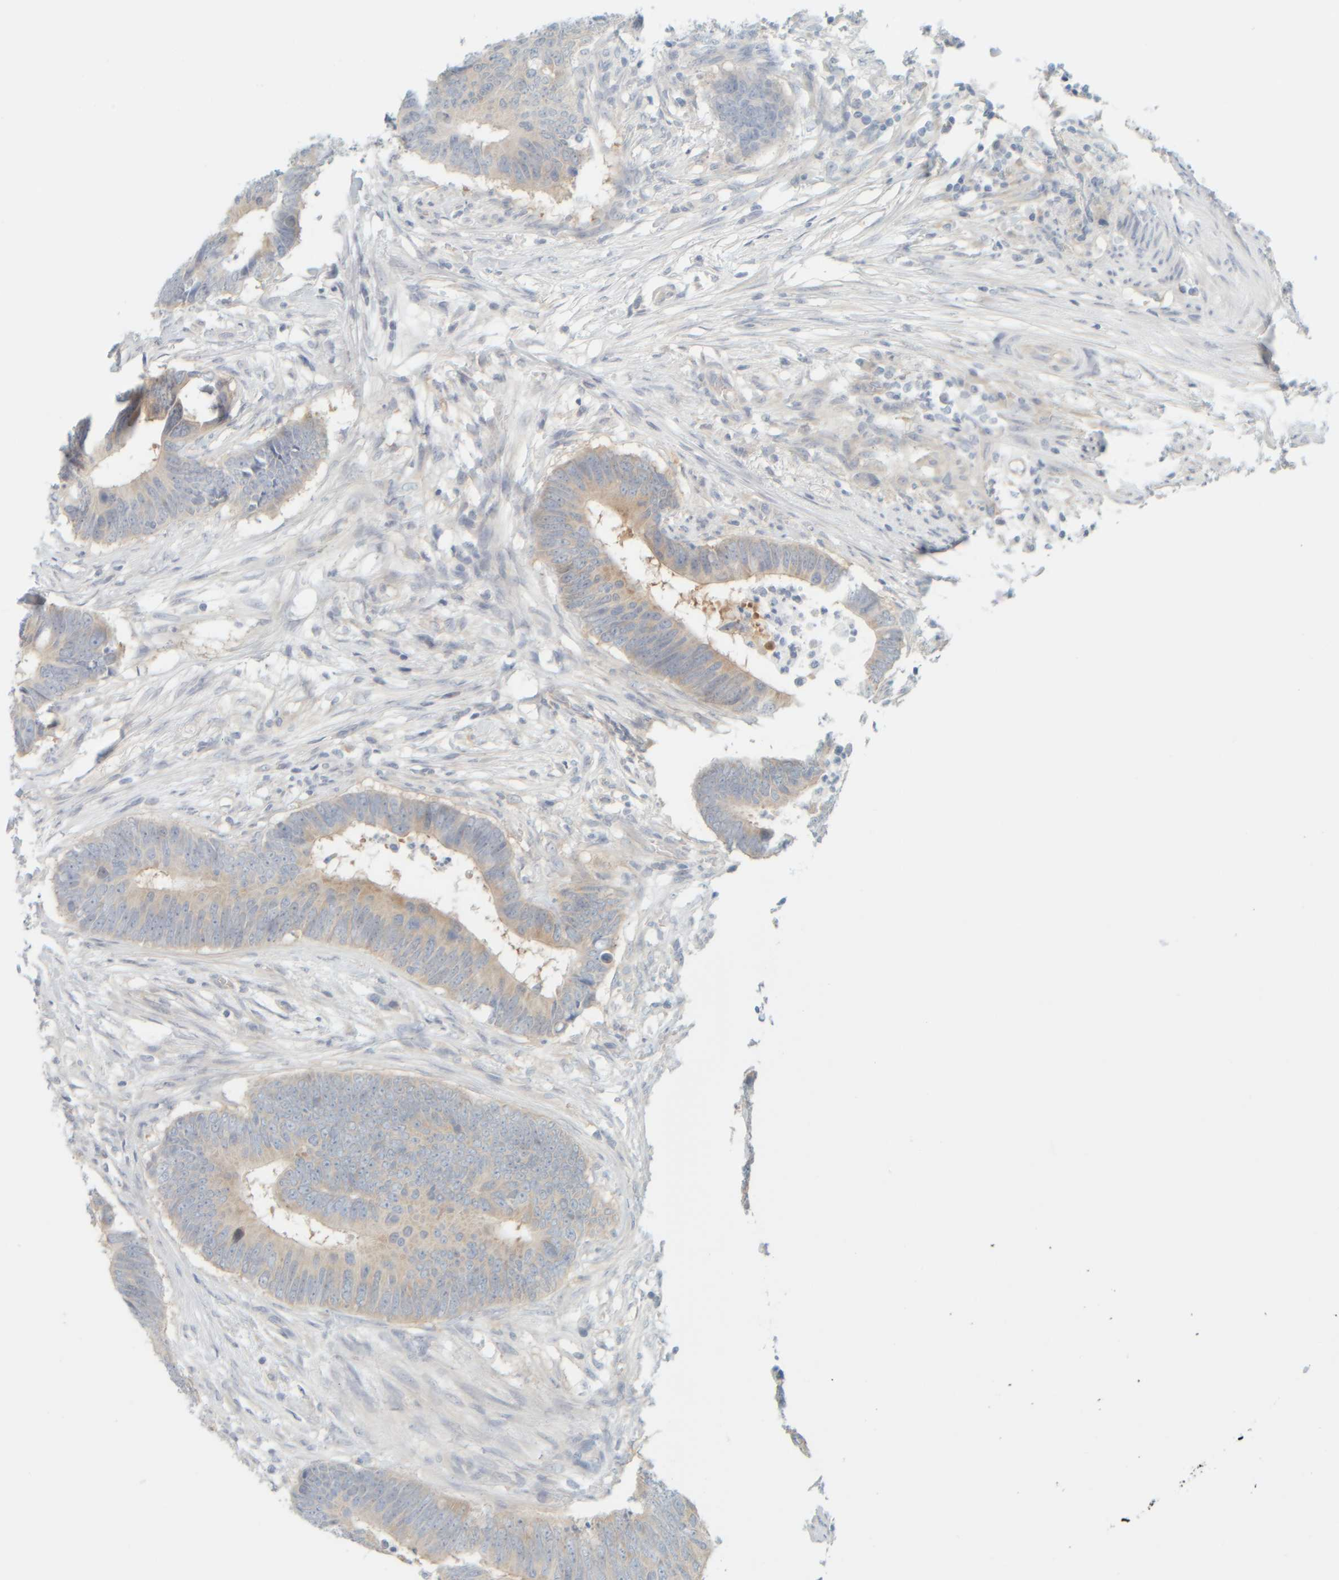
{"staining": {"intensity": "weak", "quantity": ">75%", "location": "cytoplasmic/membranous"}, "tissue": "colorectal cancer", "cell_type": "Tumor cells", "image_type": "cancer", "snomed": [{"axis": "morphology", "description": "Adenocarcinoma, NOS"}, {"axis": "topography", "description": "Colon"}], "caption": "Immunohistochemistry of adenocarcinoma (colorectal) shows low levels of weak cytoplasmic/membranous expression in about >75% of tumor cells.", "gene": "PTGES3L-AARSD1", "patient": {"sex": "male", "age": 56}}